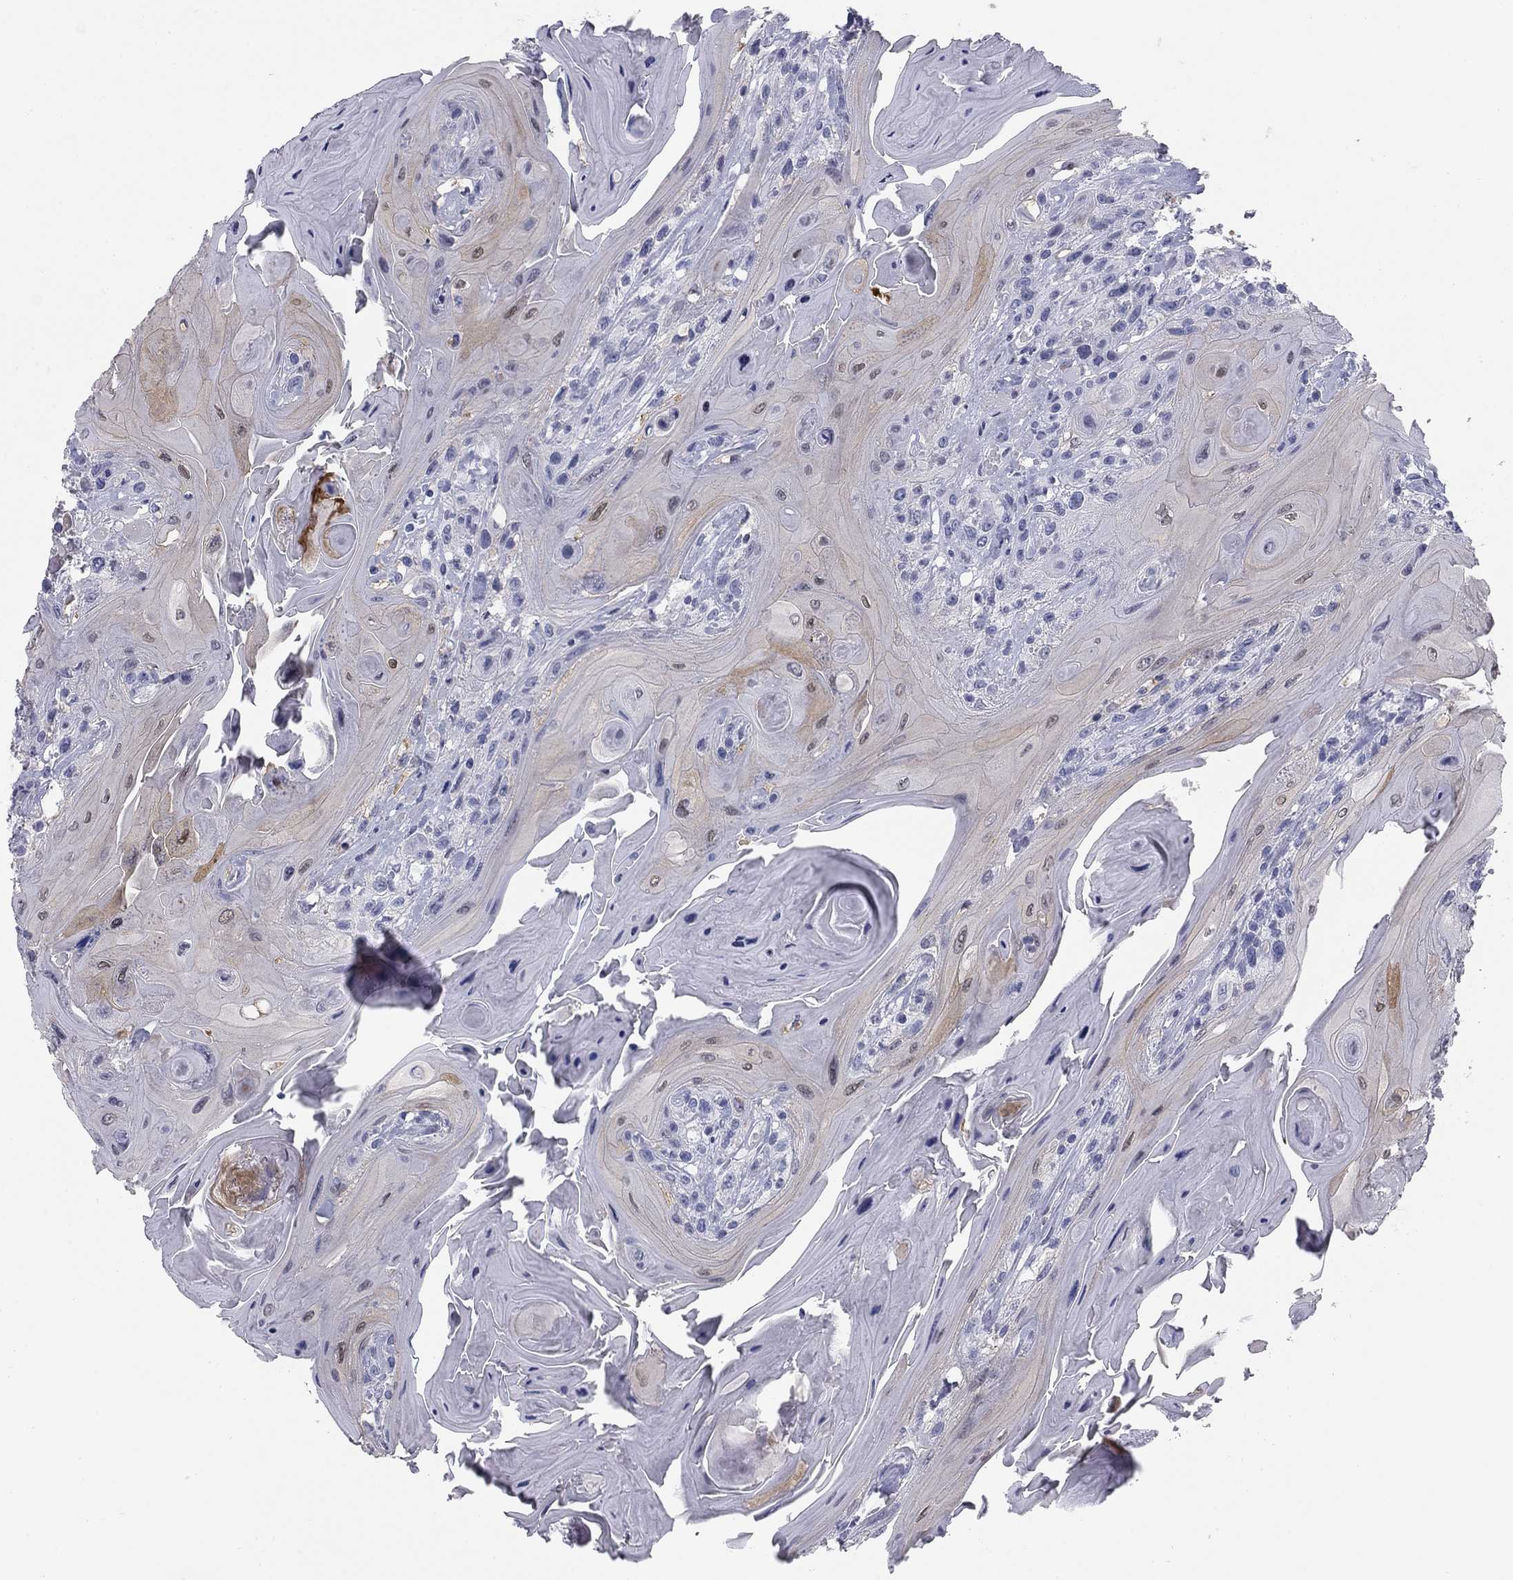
{"staining": {"intensity": "weak", "quantity": "<25%", "location": "cytoplasmic/membranous"}, "tissue": "head and neck cancer", "cell_type": "Tumor cells", "image_type": "cancer", "snomed": [{"axis": "morphology", "description": "Squamous cell carcinoma, NOS"}, {"axis": "topography", "description": "Head-Neck"}], "caption": "Human head and neck cancer (squamous cell carcinoma) stained for a protein using immunohistochemistry (IHC) exhibits no positivity in tumor cells.", "gene": "SULT2B1", "patient": {"sex": "female", "age": 59}}